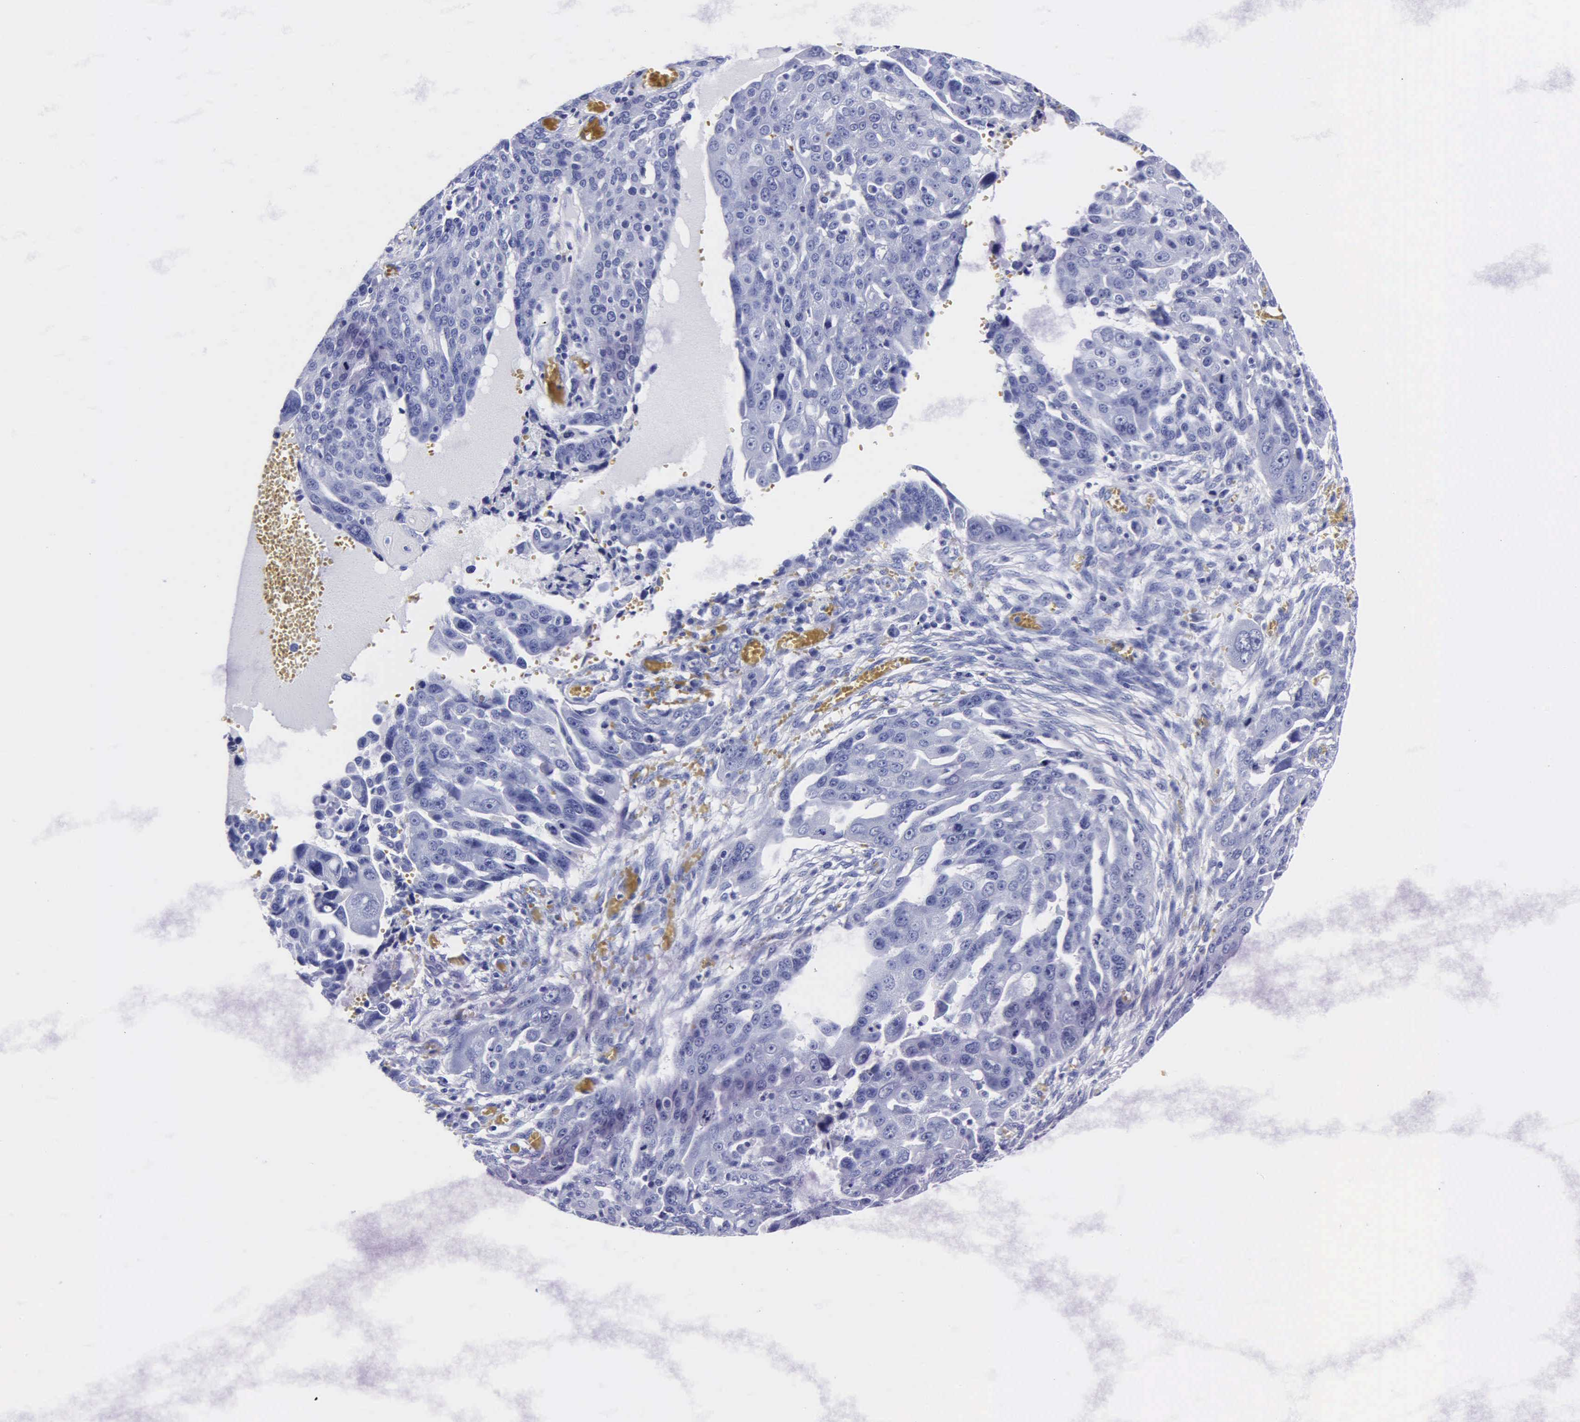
{"staining": {"intensity": "negative", "quantity": "none", "location": "none"}, "tissue": "ovarian cancer", "cell_type": "Tumor cells", "image_type": "cancer", "snomed": [{"axis": "morphology", "description": "Carcinoma, endometroid"}, {"axis": "topography", "description": "Ovary"}], "caption": "Immunohistochemistry (IHC) photomicrograph of human ovarian cancer stained for a protein (brown), which demonstrates no expression in tumor cells.", "gene": "MB", "patient": {"sex": "female", "age": 75}}